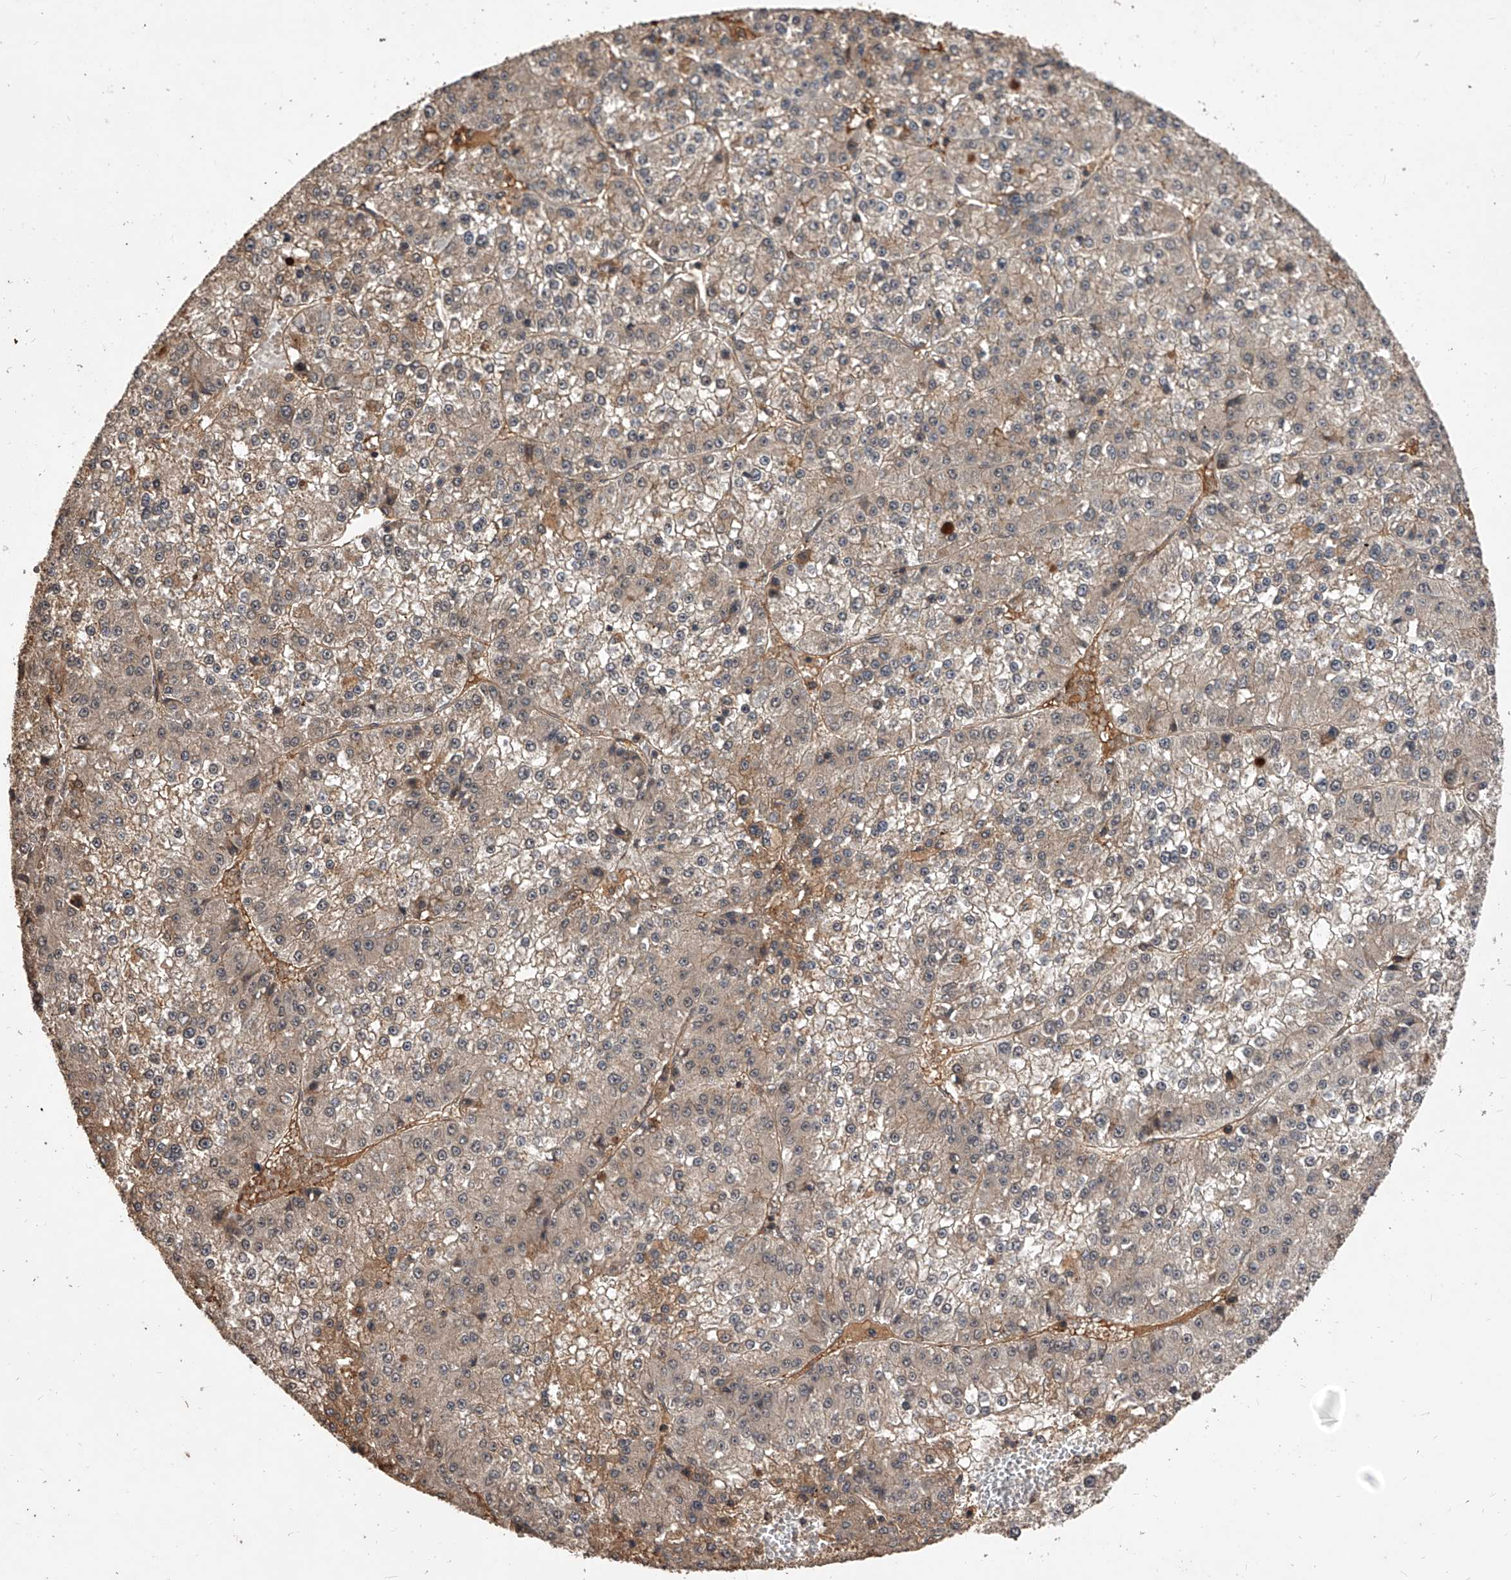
{"staining": {"intensity": "weak", "quantity": "25%-75%", "location": "cytoplasmic/membranous"}, "tissue": "liver cancer", "cell_type": "Tumor cells", "image_type": "cancer", "snomed": [{"axis": "morphology", "description": "Carcinoma, Hepatocellular, NOS"}, {"axis": "topography", "description": "Liver"}], "caption": "High-power microscopy captured an IHC photomicrograph of liver cancer, revealing weak cytoplasmic/membranous positivity in about 25%-75% of tumor cells.", "gene": "CFAP410", "patient": {"sex": "female", "age": 73}}